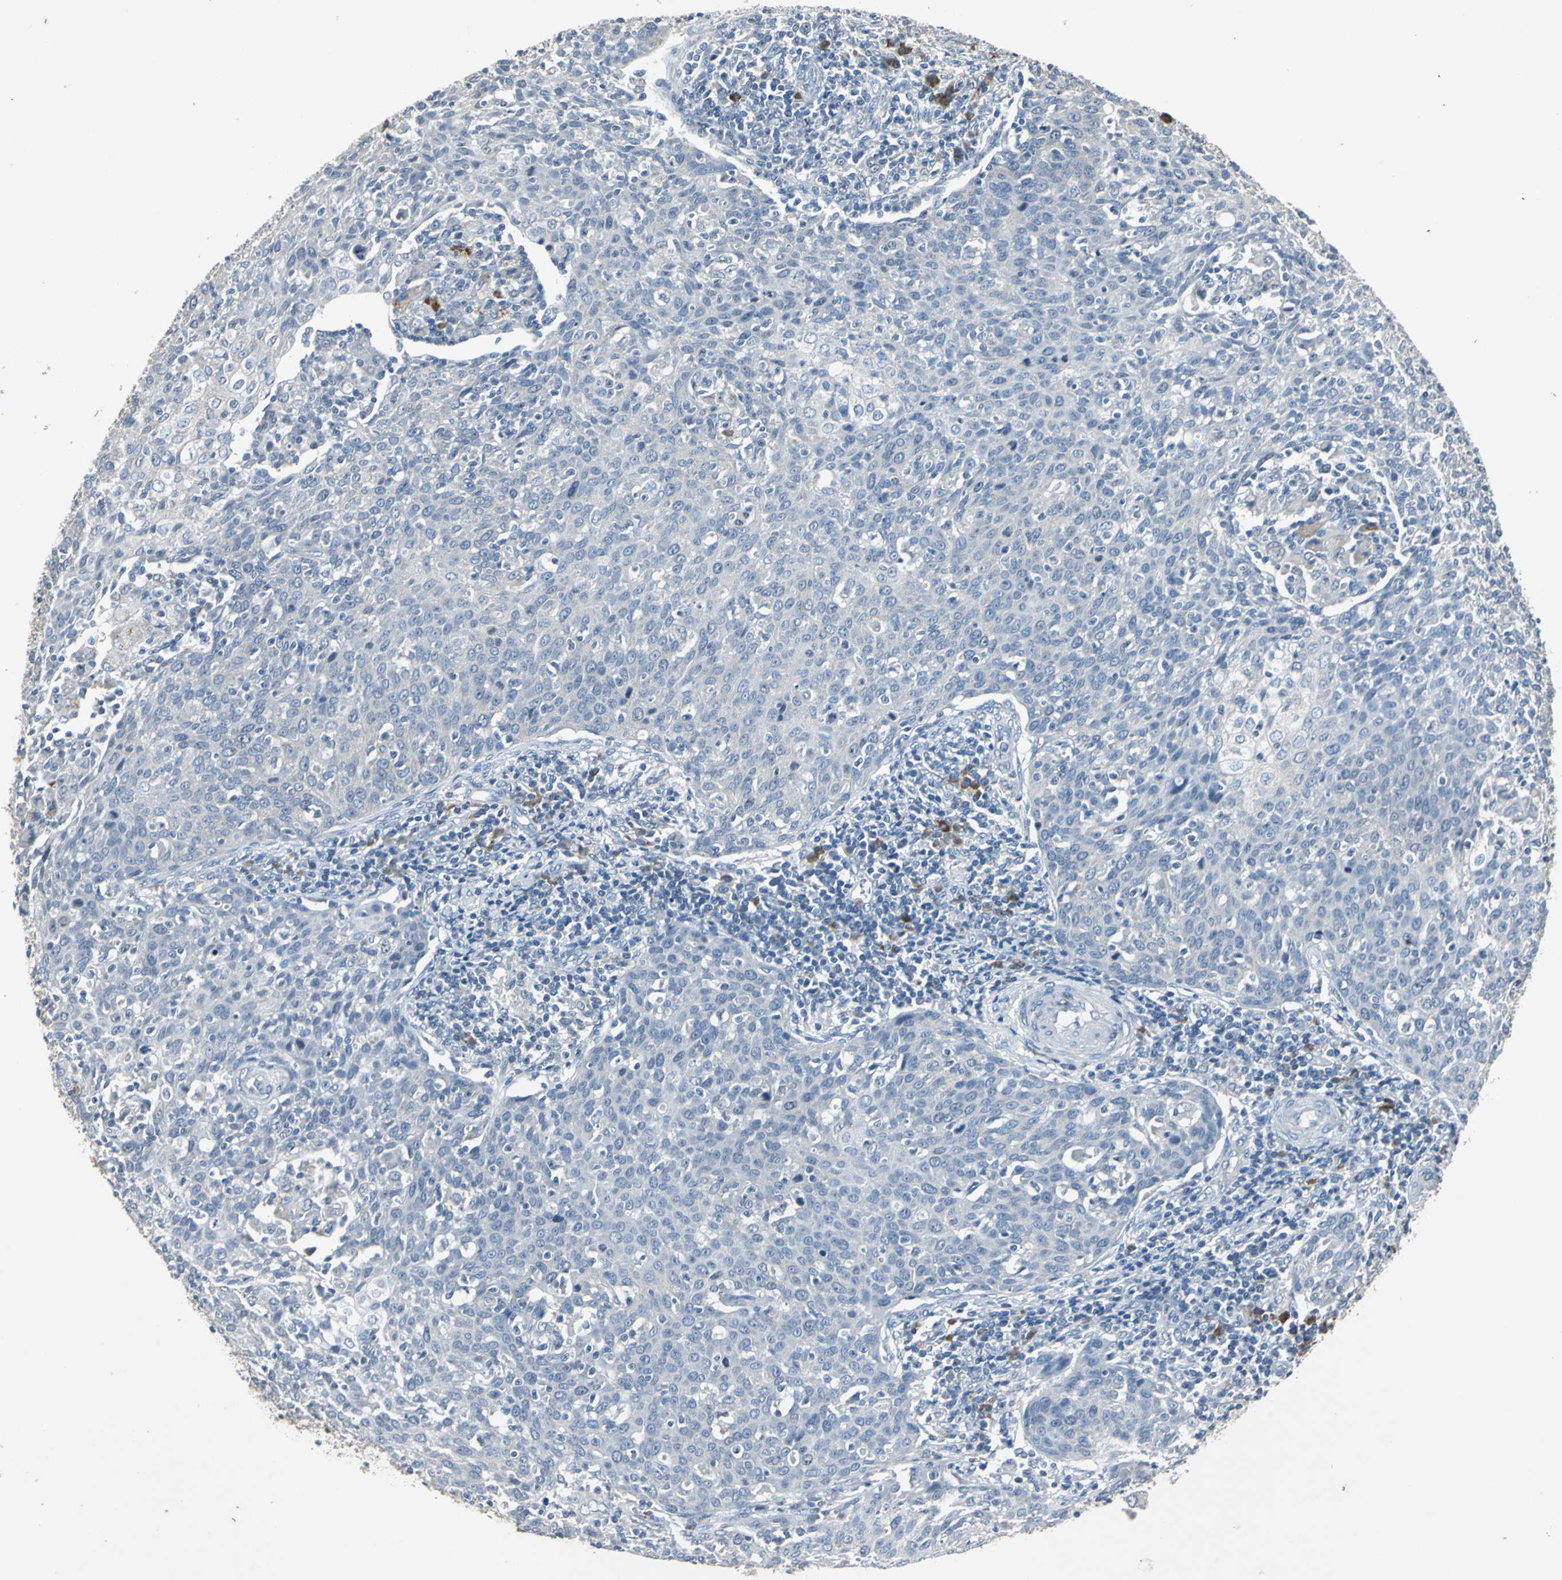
{"staining": {"intensity": "negative", "quantity": "none", "location": "none"}, "tissue": "cervical cancer", "cell_type": "Tumor cells", "image_type": "cancer", "snomed": [{"axis": "morphology", "description": "Squamous cell carcinoma, NOS"}, {"axis": "topography", "description": "Cervix"}], "caption": "High power microscopy histopathology image of an immunohistochemistry micrograph of cervical cancer, revealing no significant staining in tumor cells. Brightfield microscopy of immunohistochemistry (IHC) stained with DAB (brown) and hematoxylin (blue), captured at high magnification.", "gene": "SLC2A13", "patient": {"sex": "female", "age": 38}}